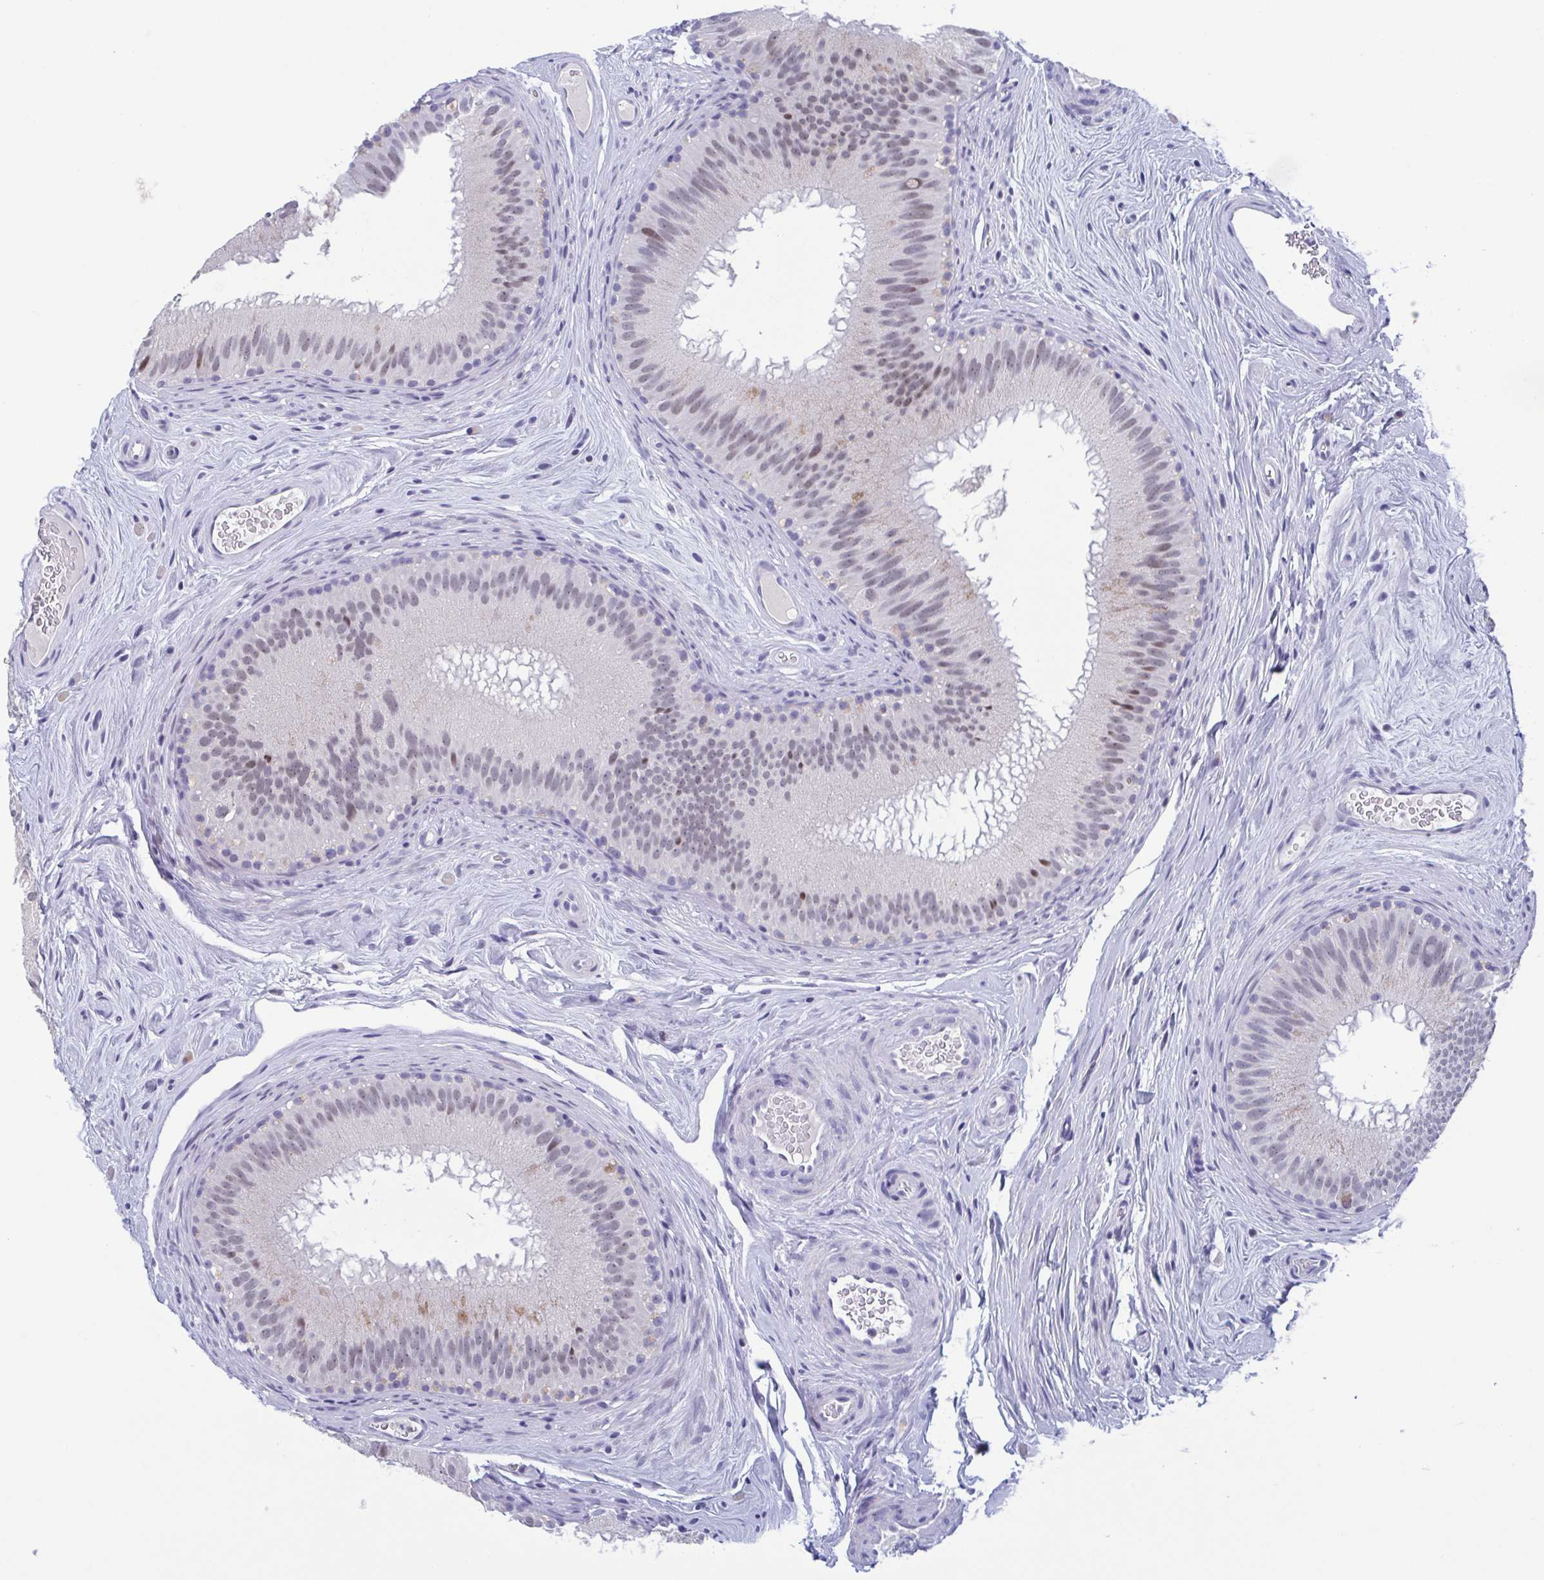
{"staining": {"intensity": "weak", "quantity": "<25%", "location": "nuclear"}, "tissue": "epididymis", "cell_type": "Glandular cells", "image_type": "normal", "snomed": [{"axis": "morphology", "description": "Normal tissue, NOS"}, {"axis": "topography", "description": "Epididymis"}], "caption": "DAB (3,3'-diaminobenzidine) immunohistochemical staining of benign human epididymis exhibits no significant expression in glandular cells.", "gene": "PERM1", "patient": {"sex": "male", "age": 44}}